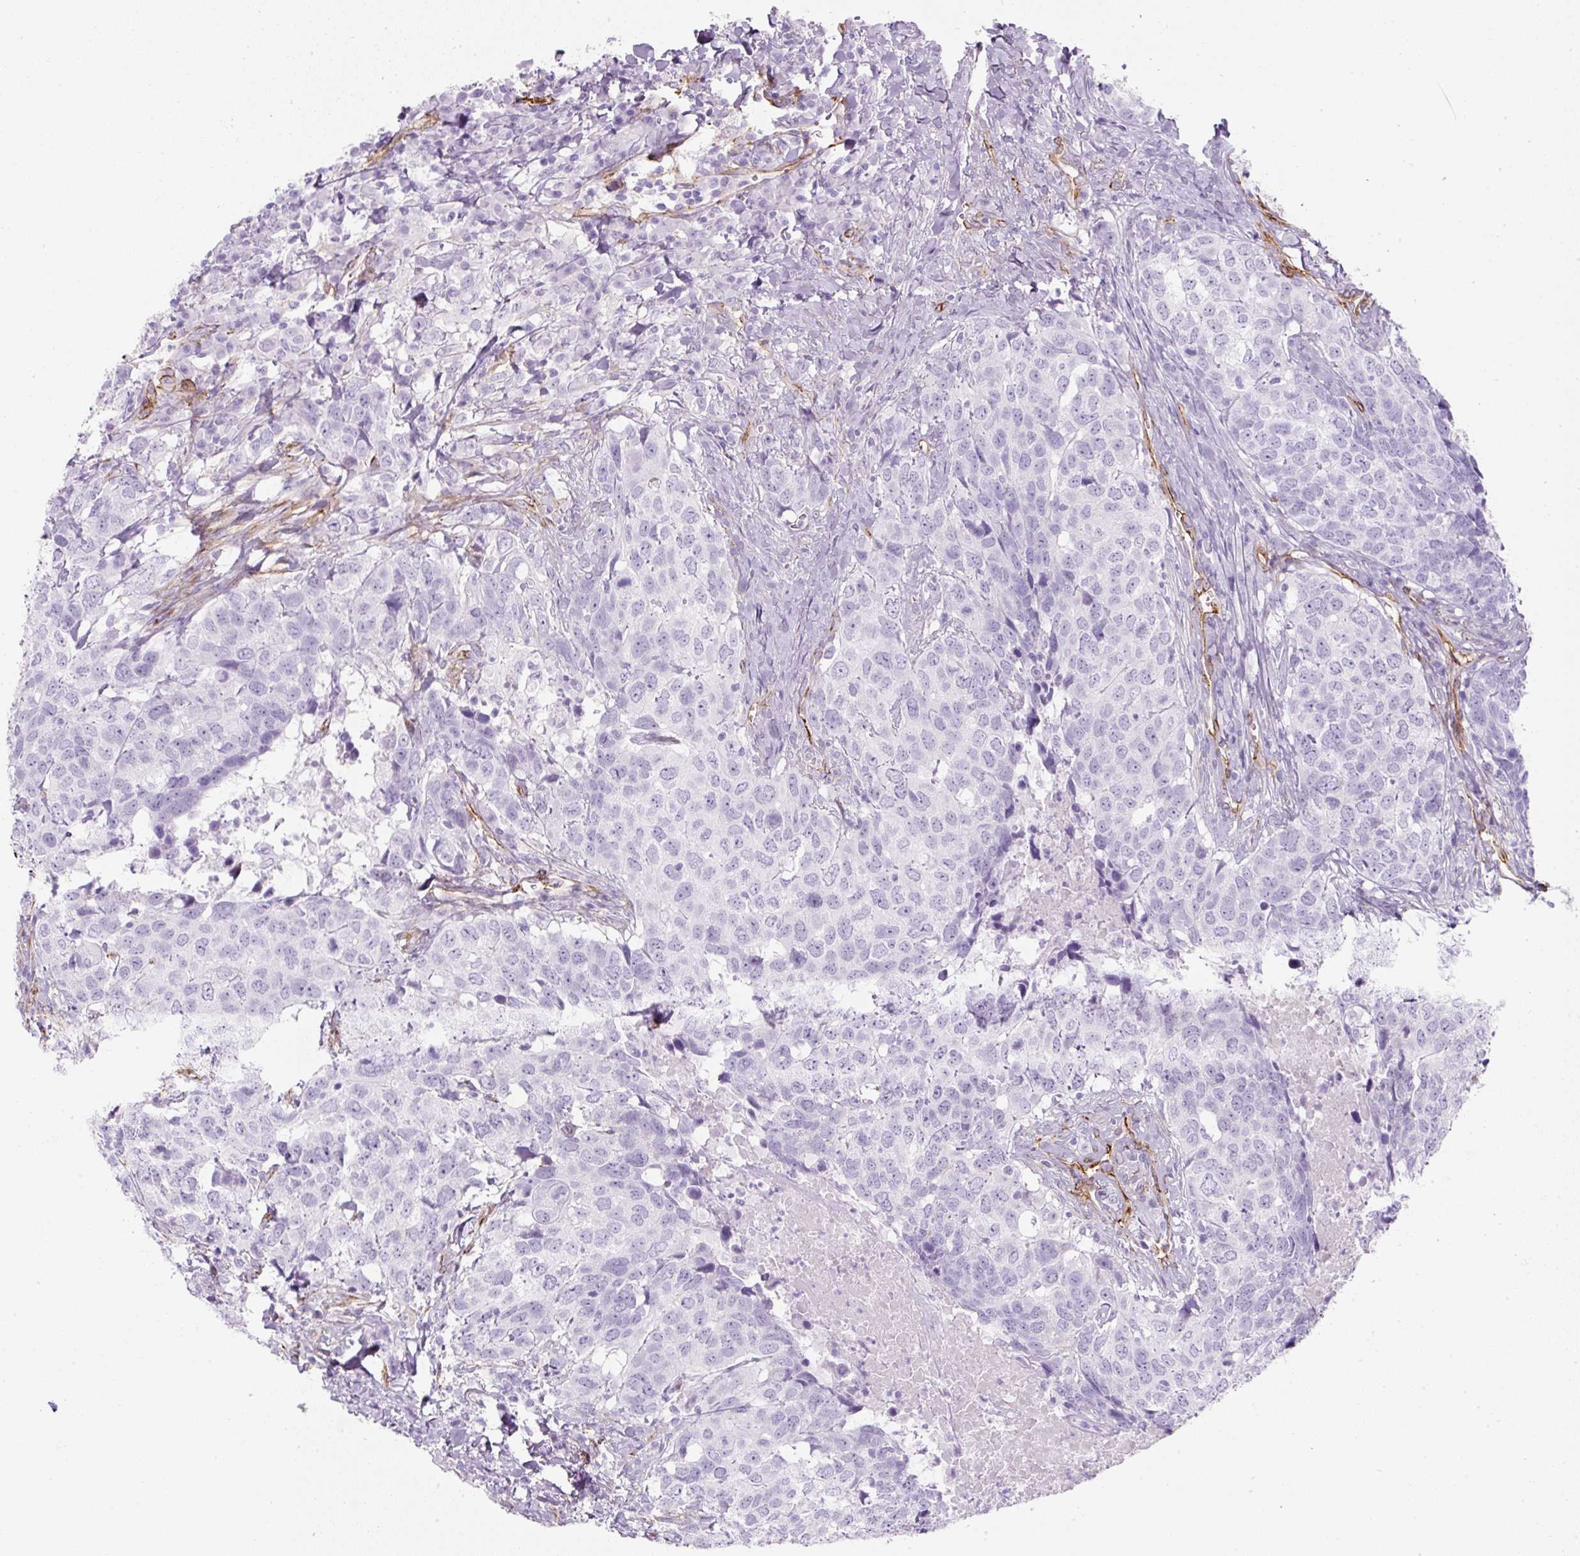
{"staining": {"intensity": "negative", "quantity": "none", "location": "none"}, "tissue": "head and neck cancer", "cell_type": "Tumor cells", "image_type": "cancer", "snomed": [{"axis": "morphology", "description": "Normal tissue, NOS"}, {"axis": "morphology", "description": "Squamous cell carcinoma, NOS"}, {"axis": "topography", "description": "Skeletal muscle"}, {"axis": "topography", "description": "Vascular tissue"}, {"axis": "topography", "description": "Peripheral nerve tissue"}, {"axis": "topography", "description": "Head-Neck"}], "caption": "Immunohistochemistry (IHC) histopathology image of neoplastic tissue: head and neck squamous cell carcinoma stained with DAB (3,3'-diaminobenzidine) displays no significant protein positivity in tumor cells.", "gene": "CAVIN3", "patient": {"sex": "male", "age": 66}}